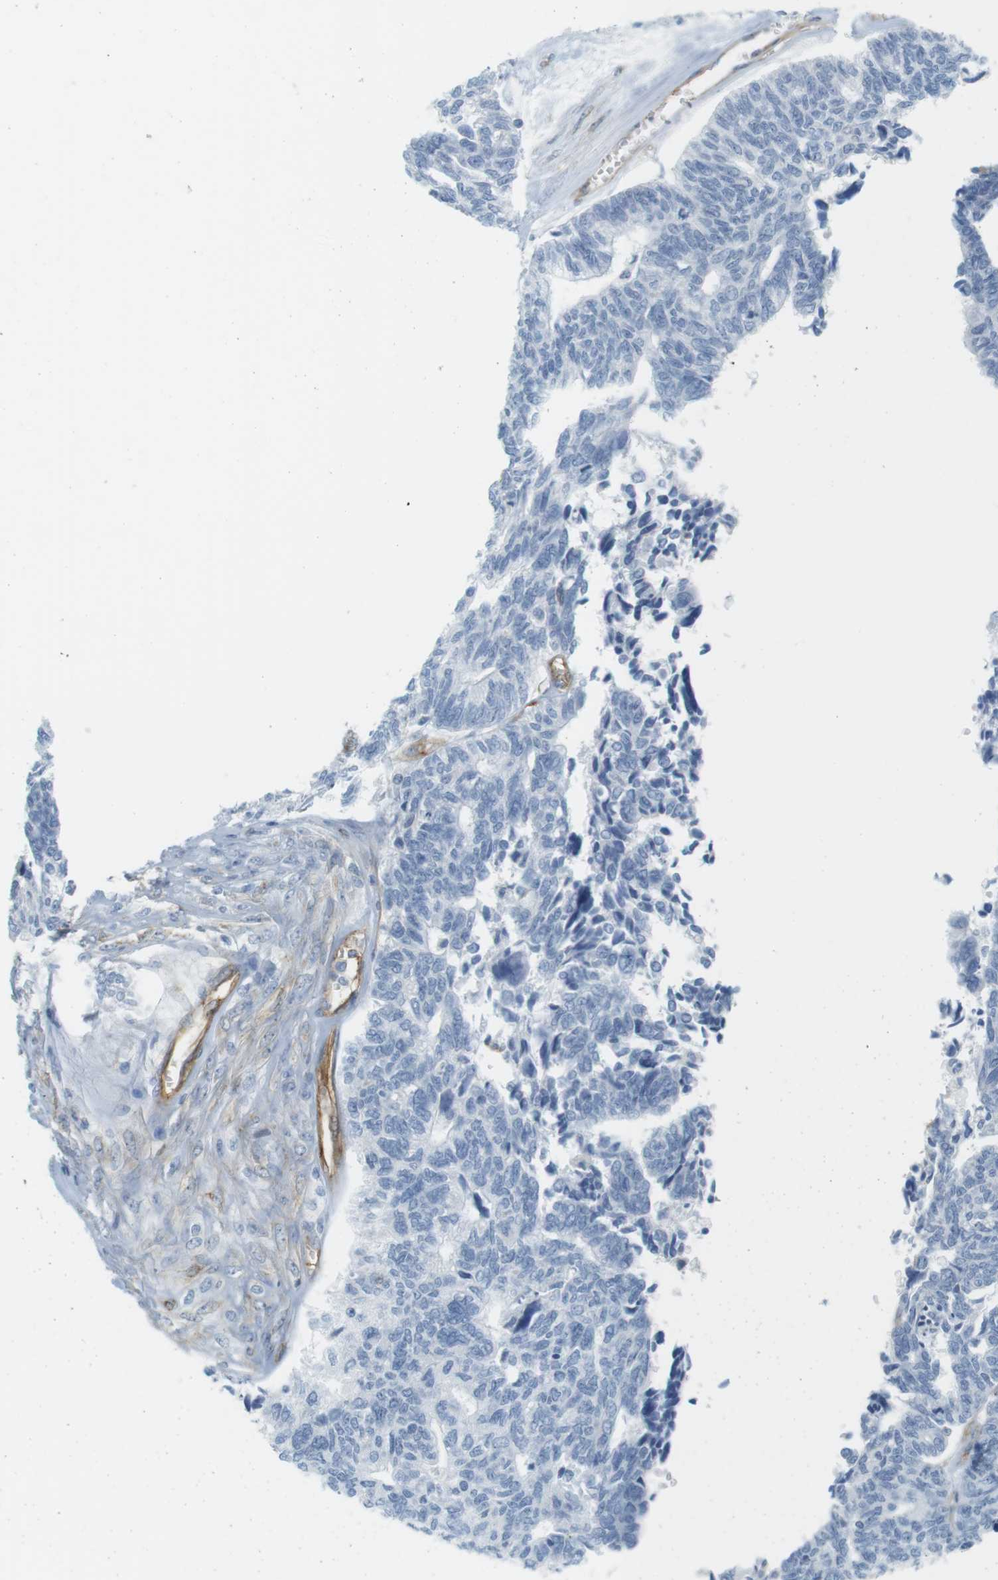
{"staining": {"intensity": "negative", "quantity": "none", "location": "none"}, "tissue": "ovarian cancer", "cell_type": "Tumor cells", "image_type": "cancer", "snomed": [{"axis": "morphology", "description": "Cystadenocarcinoma, serous, NOS"}, {"axis": "topography", "description": "Ovary"}], "caption": "Photomicrograph shows no significant protein expression in tumor cells of ovarian cancer.", "gene": "F2R", "patient": {"sex": "female", "age": 79}}